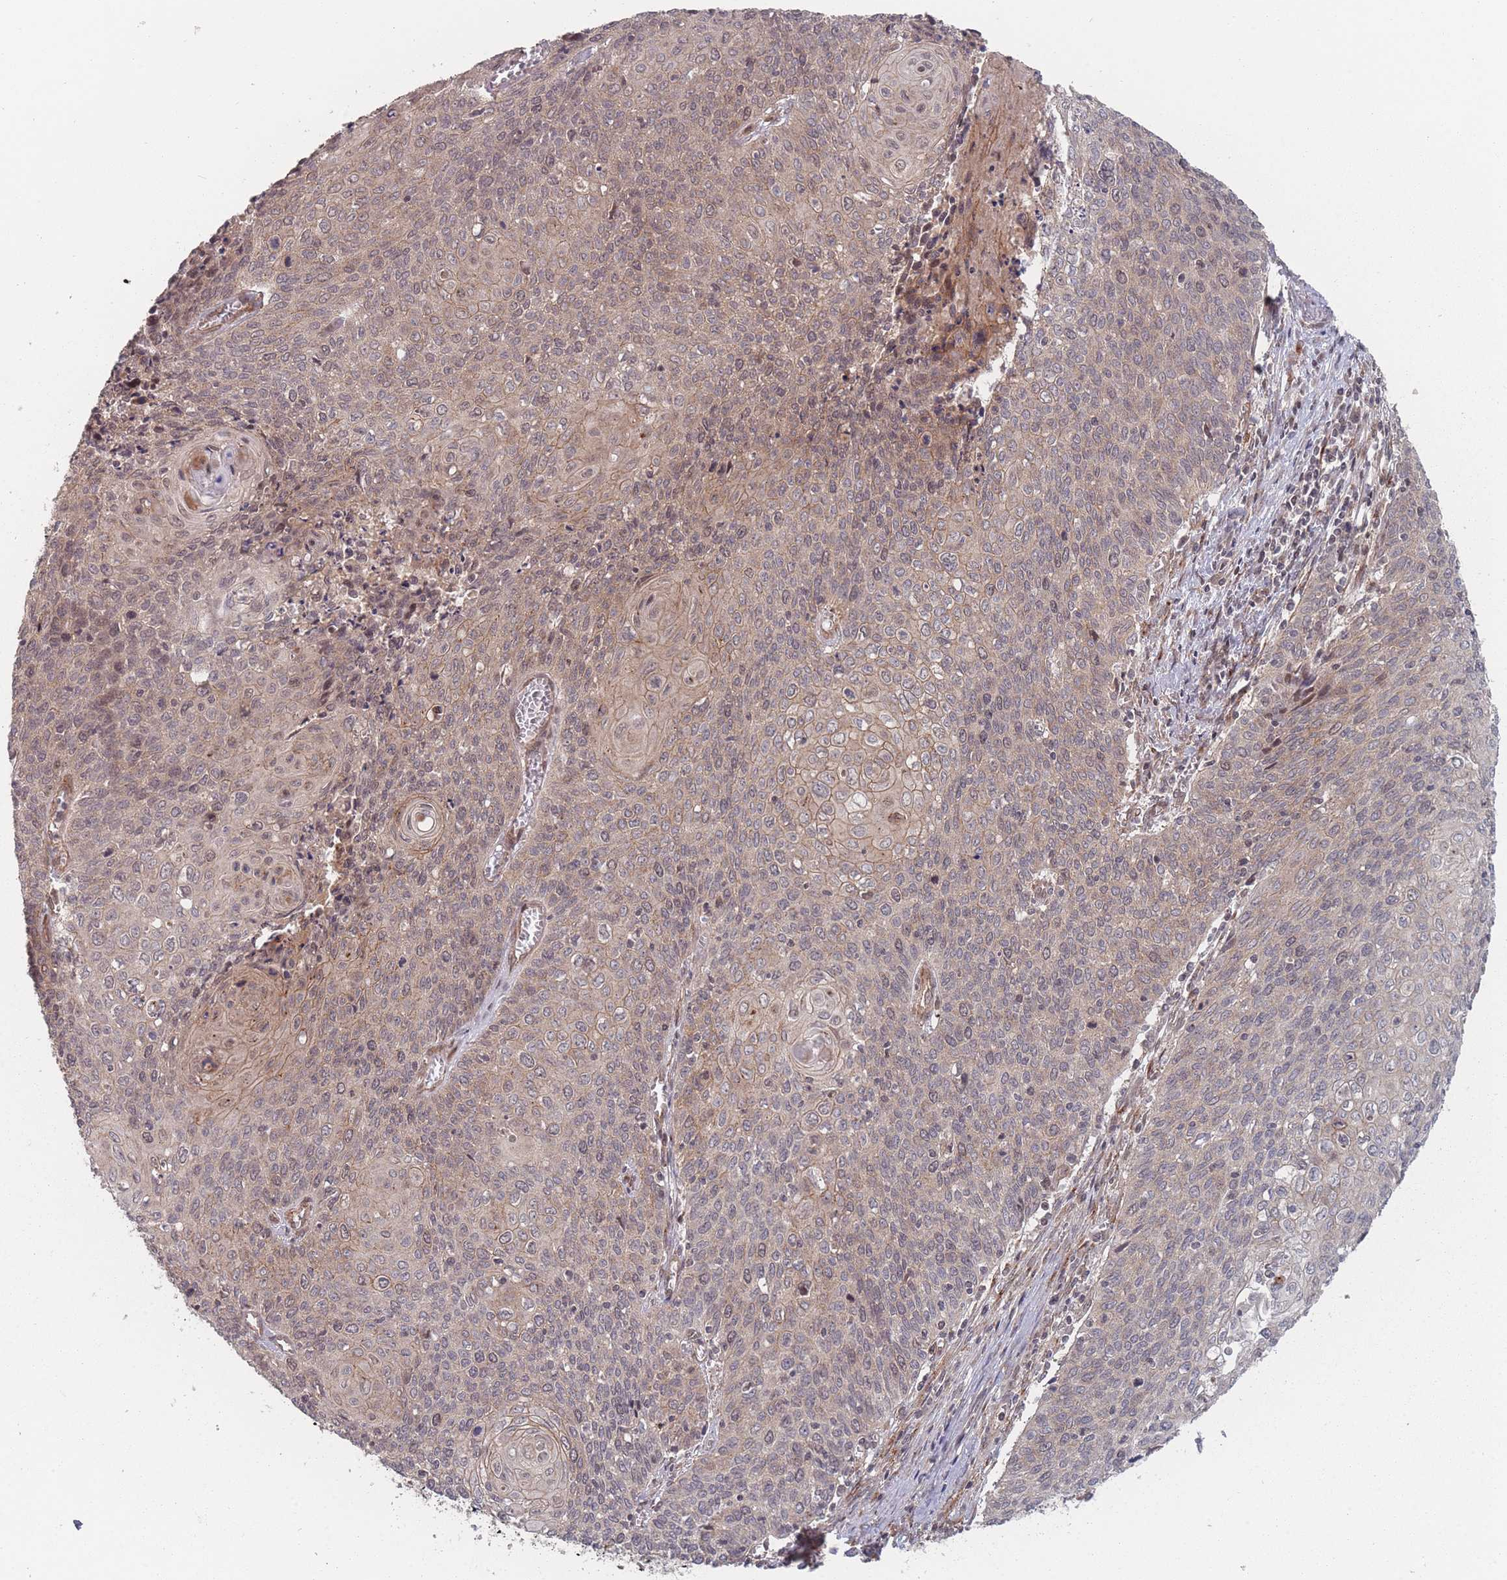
{"staining": {"intensity": "weak", "quantity": ">75%", "location": "cytoplasmic/membranous,nuclear"}, "tissue": "cervical cancer", "cell_type": "Tumor cells", "image_type": "cancer", "snomed": [{"axis": "morphology", "description": "Squamous cell carcinoma, NOS"}, {"axis": "topography", "description": "Cervix"}], "caption": "Immunohistochemical staining of cervical cancer demonstrates weak cytoplasmic/membranous and nuclear protein positivity in approximately >75% of tumor cells. The staining was performed using DAB (3,3'-diaminobenzidine), with brown indicating positive protein expression. Nuclei are stained blue with hematoxylin.", "gene": "CNTRL", "patient": {"sex": "female", "age": 39}}